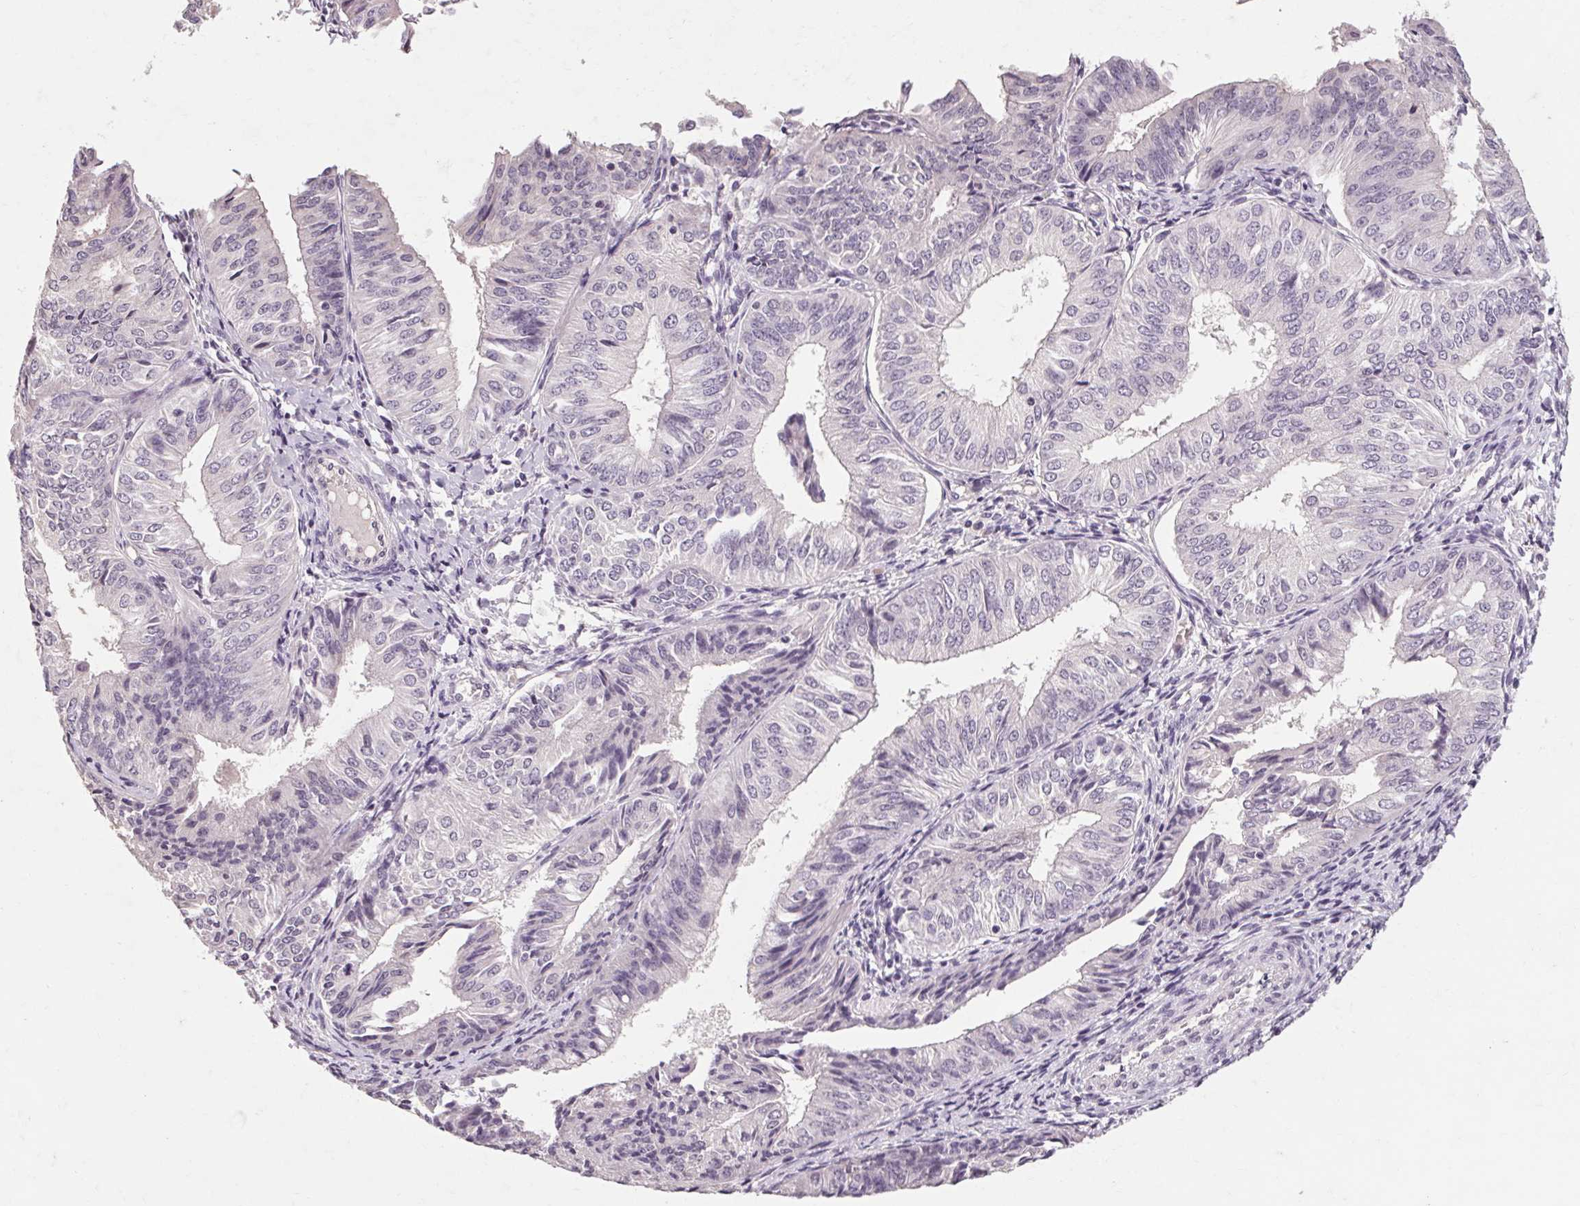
{"staining": {"intensity": "negative", "quantity": "none", "location": "none"}, "tissue": "endometrial cancer", "cell_type": "Tumor cells", "image_type": "cancer", "snomed": [{"axis": "morphology", "description": "Adenocarcinoma, NOS"}, {"axis": "topography", "description": "Endometrium"}], "caption": "This is an immunohistochemistry micrograph of human adenocarcinoma (endometrial). There is no positivity in tumor cells.", "gene": "POMC", "patient": {"sex": "female", "age": 58}}